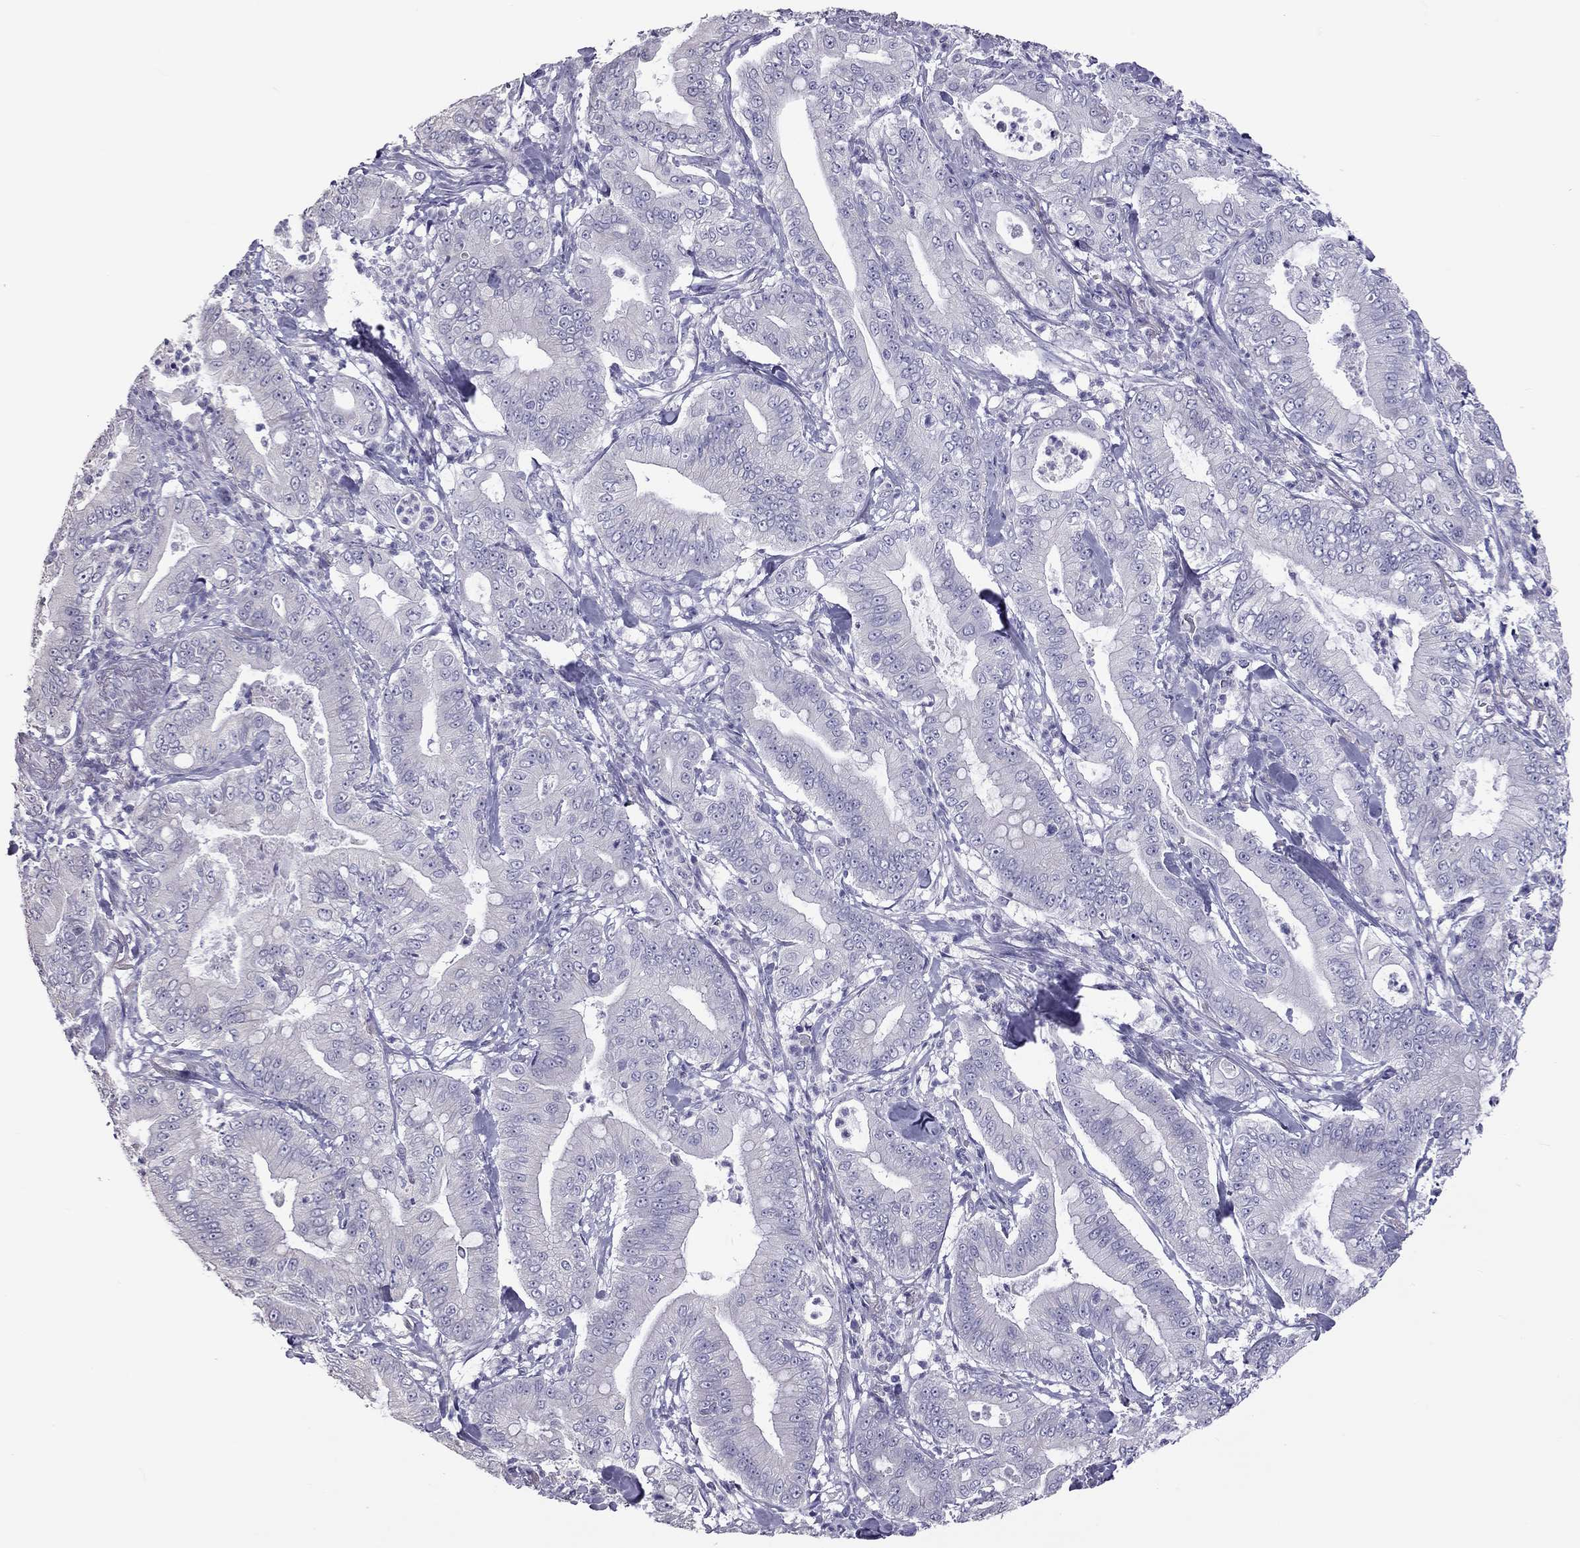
{"staining": {"intensity": "negative", "quantity": "none", "location": "none"}, "tissue": "pancreatic cancer", "cell_type": "Tumor cells", "image_type": "cancer", "snomed": [{"axis": "morphology", "description": "Adenocarcinoma, NOS"}, {"axis": "topography", "description": "Pancreas"}], "caption": "This is a image of IHC staining of adenocarcinoma (pancreatic), which shows no positivity in tumor cells.", "gene": "PPP1R3A", "patient": {"sex": "male", "age": 71}}